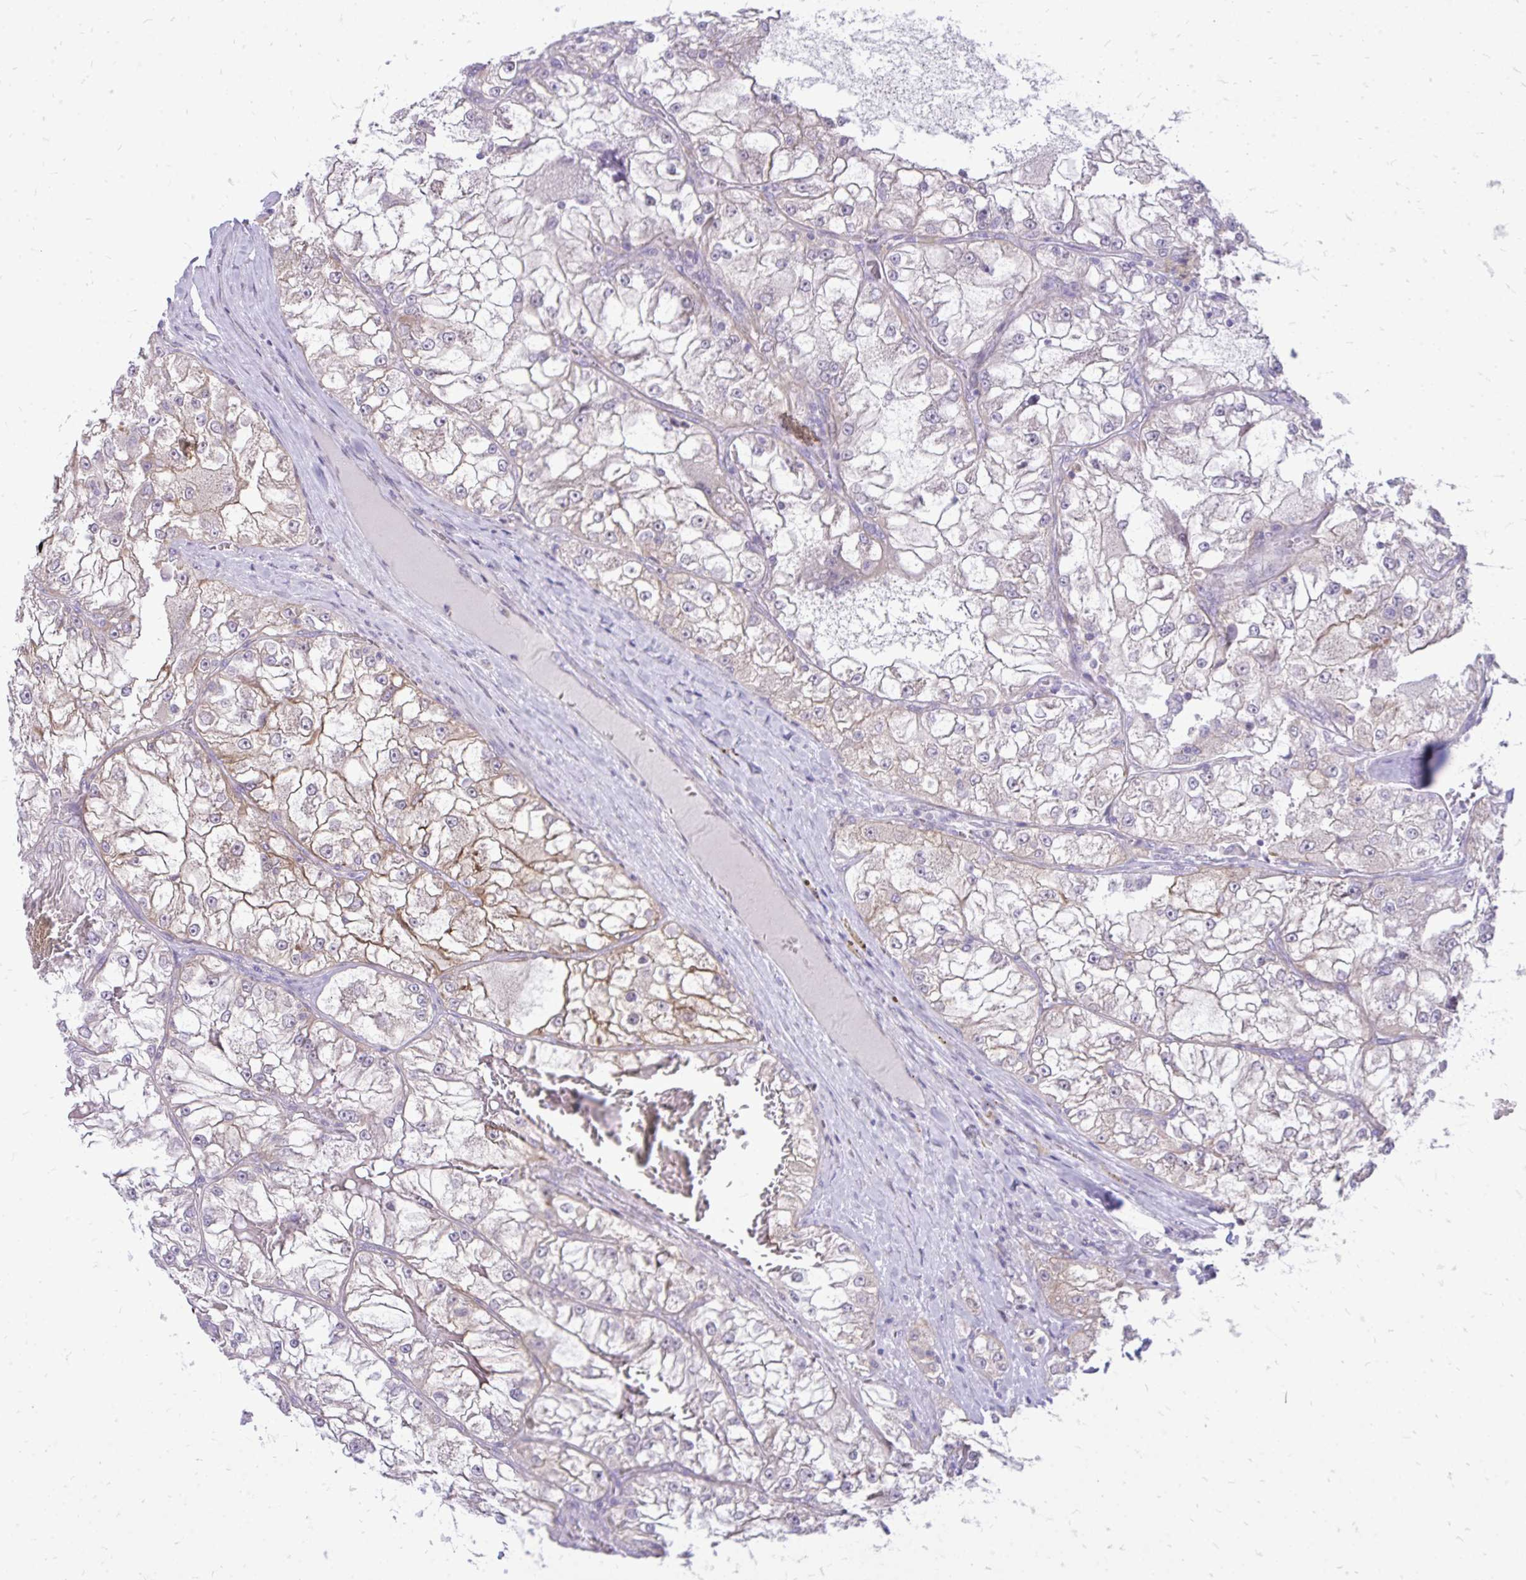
{"staining": {"intensity": "moderate", "quantity": "<25%", "location": "cytoplasmic/membranous"}, "tissue": "renal cancer", "cell_type": "Tumor cells", "image_type": "cancer", "snomed": [{"axis": "morphology", "description": "Adenocarcinoma, NOS"}, {"axis": "topography", "description": "Kidney"}], "caption": "There is low levels of moderate cytoplasmic/membranous positivity in tumor cells of renal cancer, as demonstrated by immunohistochemical staining (brown color).", "gene": "SPTBN2", "patient": {"sex": "female", "age": 72}}